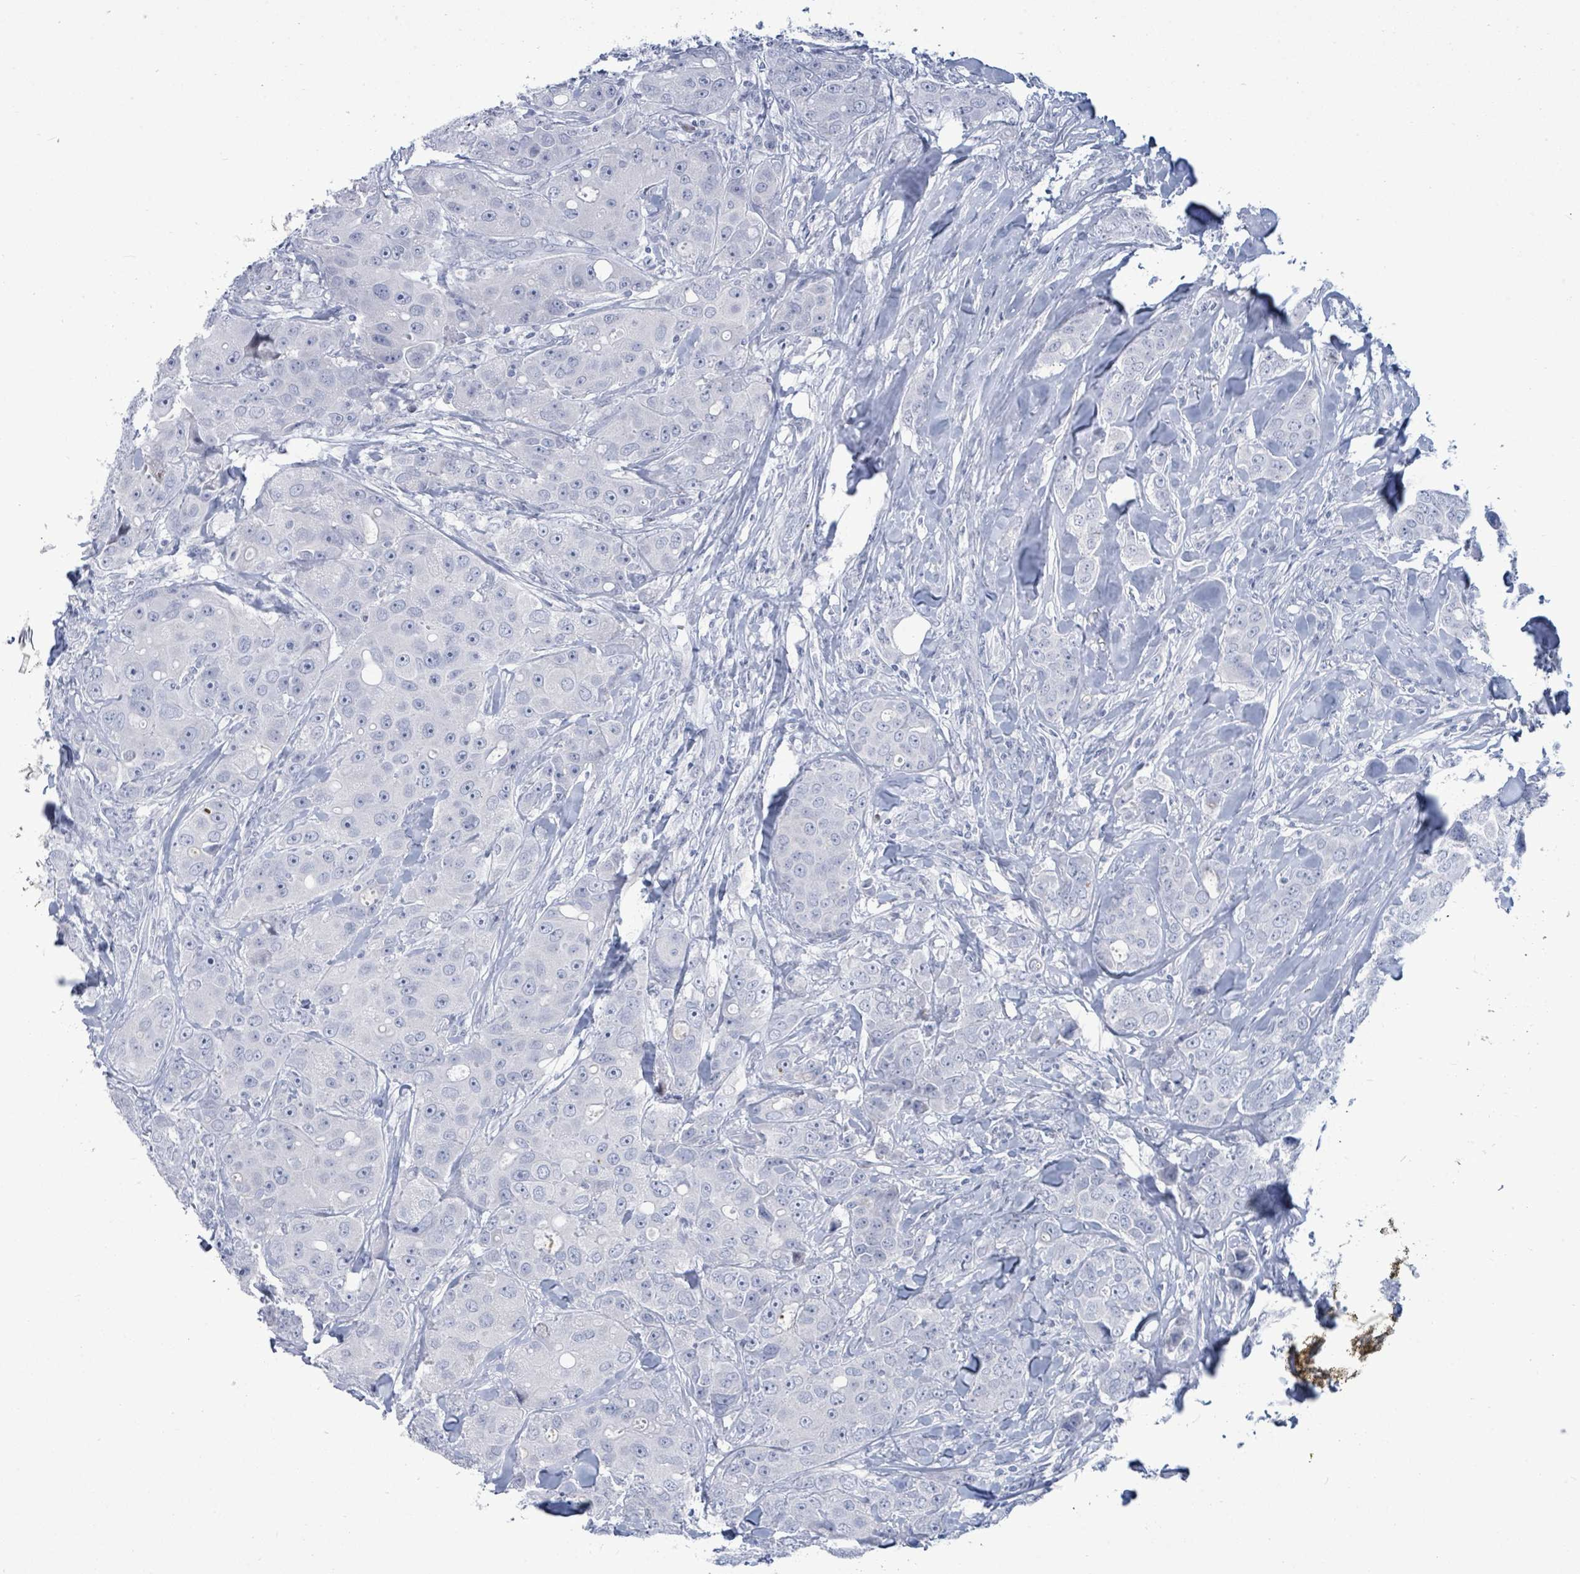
{"staining": {"intensity": "negative", "quantity": "none", "location": "none"}, "tissue": "breast cancer", "cell_type": "Tumor cells", "image_type": "cancer", "snomed": [{"axis": "morphology", "description": "Duct carcinoma"}, {"axis": "topography", "description": "Breast"}], "caption": "An immunohistochemistry micrograph of breast cancer is shown. There is no staining in tumor cells of breast cancer.", "gene": "MALL", "patient": {"sex": "female", "age": 43}}